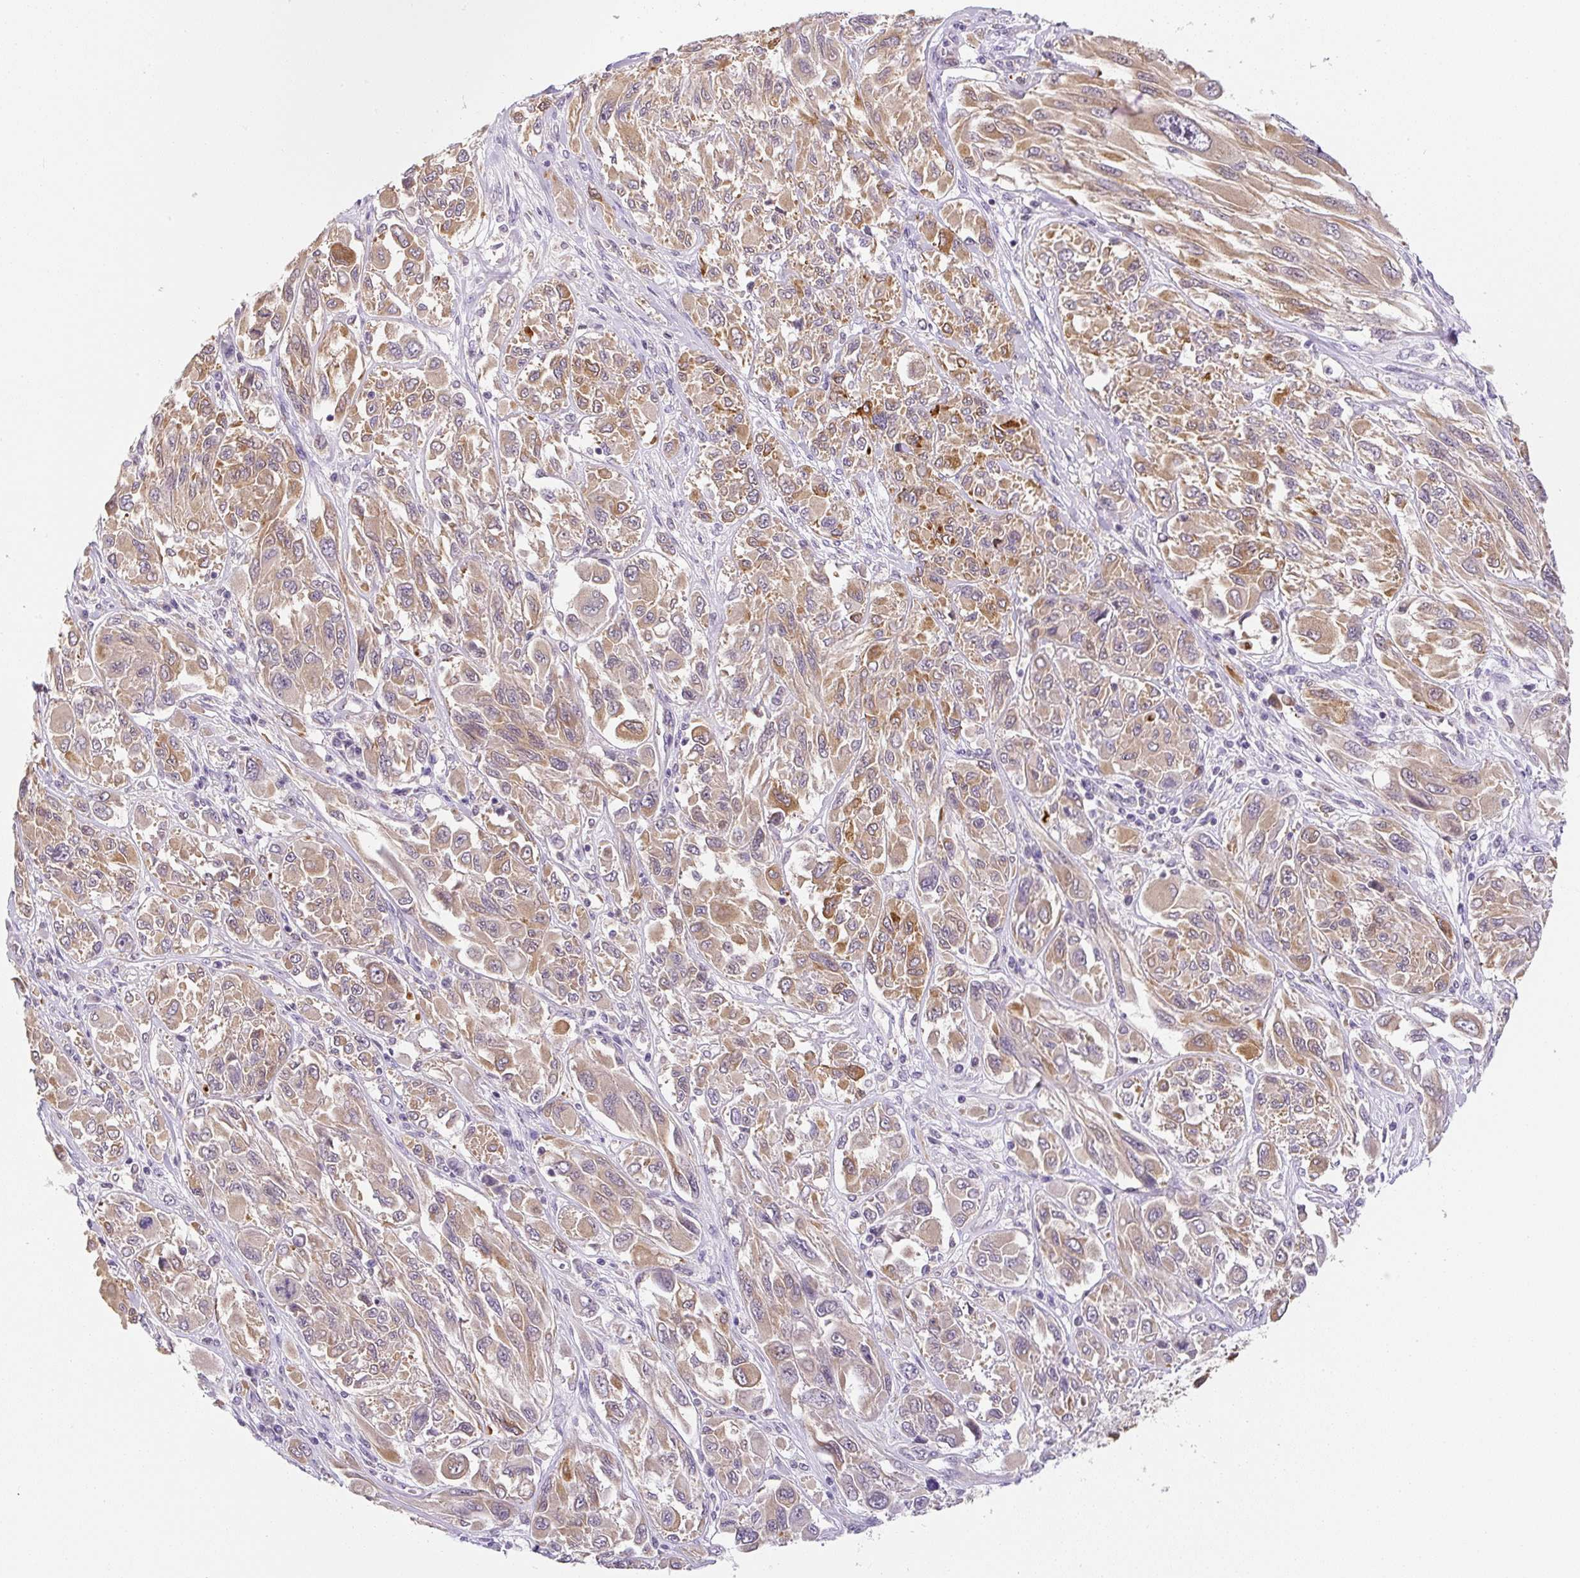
{"staining": {"intensity": "moderate", "quantity": "25%-75%", "location": "cytoplasmic/membranous"}, "tissue": "melanoma", "cell_type": "Tumor cells", "image_type": "cancer", "snomed": [{"axis": "morphology", "description": "Malignant melanoma, NOS"}, {"axis": "topography", "description": "Skin"}], "caption": "A brown stain labels moderate cytoplasmic/membranous expression of a protein in melanoma tumor cells.", "gene": "PLA2G4A", "patient": {"sex": "female", "age": 91}}